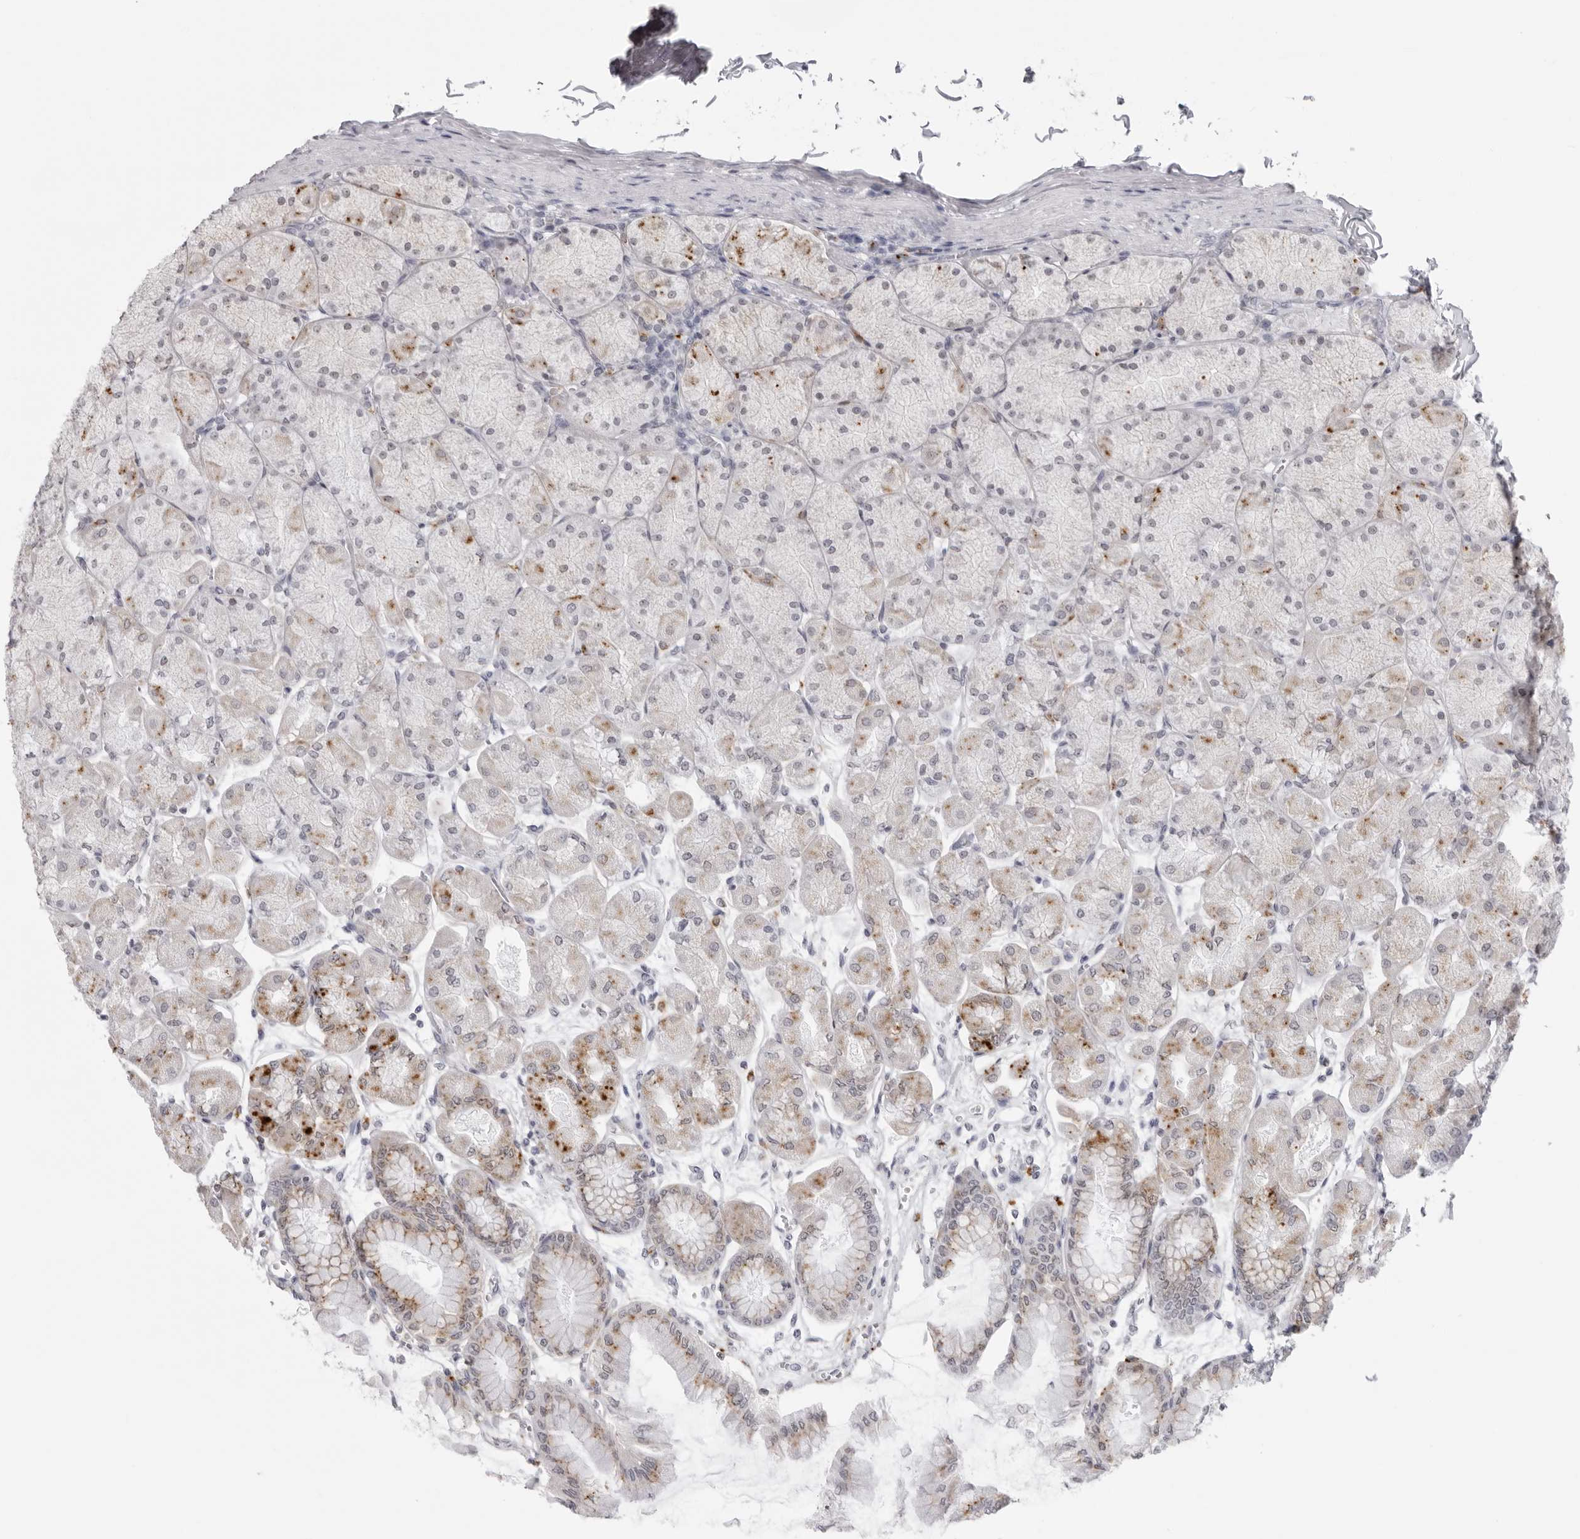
{"staining": {"intensity": "moderate", "quantity": "<25%", "location": "cytoplasmic/membranous"}, "tissue": "stomach", "cell_type": "Glandular cells", "image_type": "normal", "snomed": [{"axis": "morphology", "description": "Normal tissue, NOS"}, {"axis": "topography", "description": "Stomach, upper"}], "caption": "A brown stain labels moderate cytoplasmic/membranous expression of a protein in glandular cells of benign stomach.", "gene": "IL25", "patient": {"sex": "female", "age": 56}}